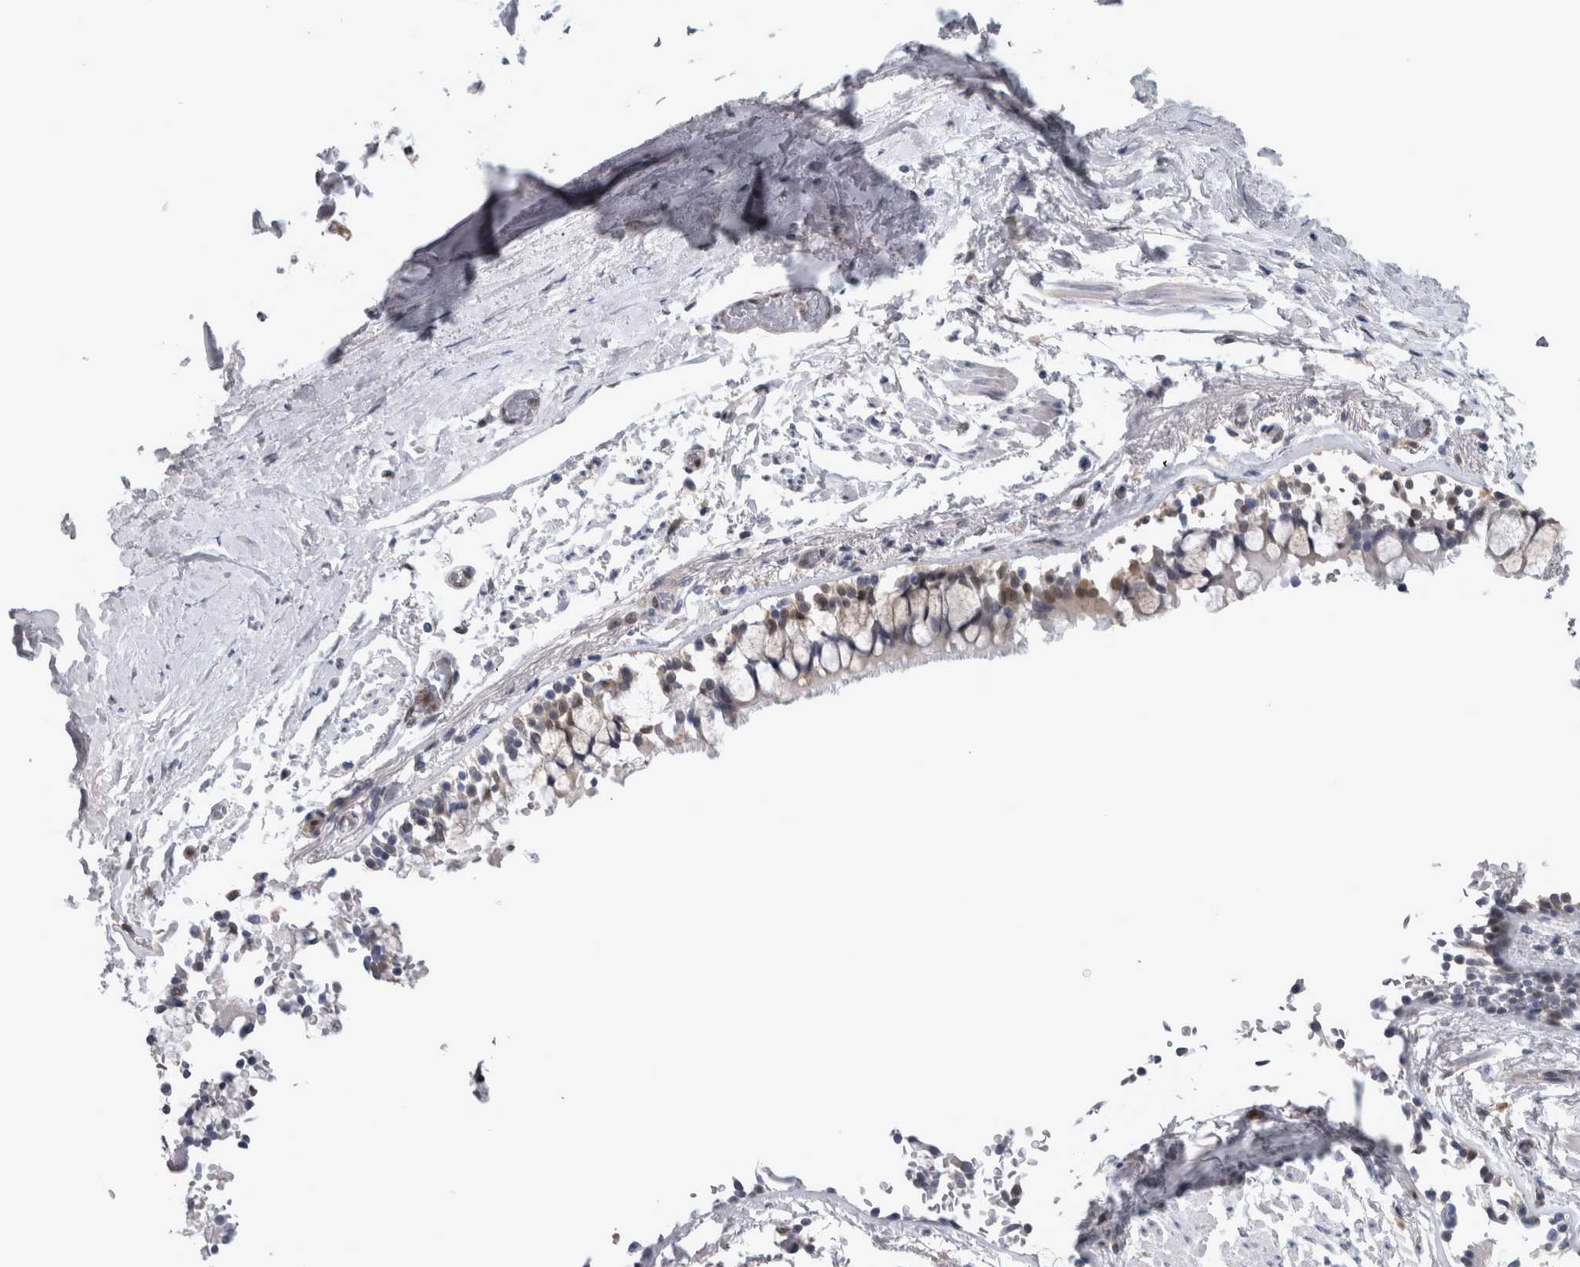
{"staining": {"intensity": "negative", "quantity": "none", "location": "none"}, "tissue": "adipose tissue", "cell_type": "Adipocytes", "image_type": "normal", "snomed": [{"axis": "morphology", "description": "Normal tissue, NOS"}, {"axis": "topography", "description": "Cartilage tissue"}, {"axis": "topography", "description": "Lung"}], "caption": "This is an immunohistochemistry (IHC) image of unremarkable adipose tissue. There is no staining in adipocytes.", "gene": "NAPRT", "patient": {"sex": "female", "age": 77}}